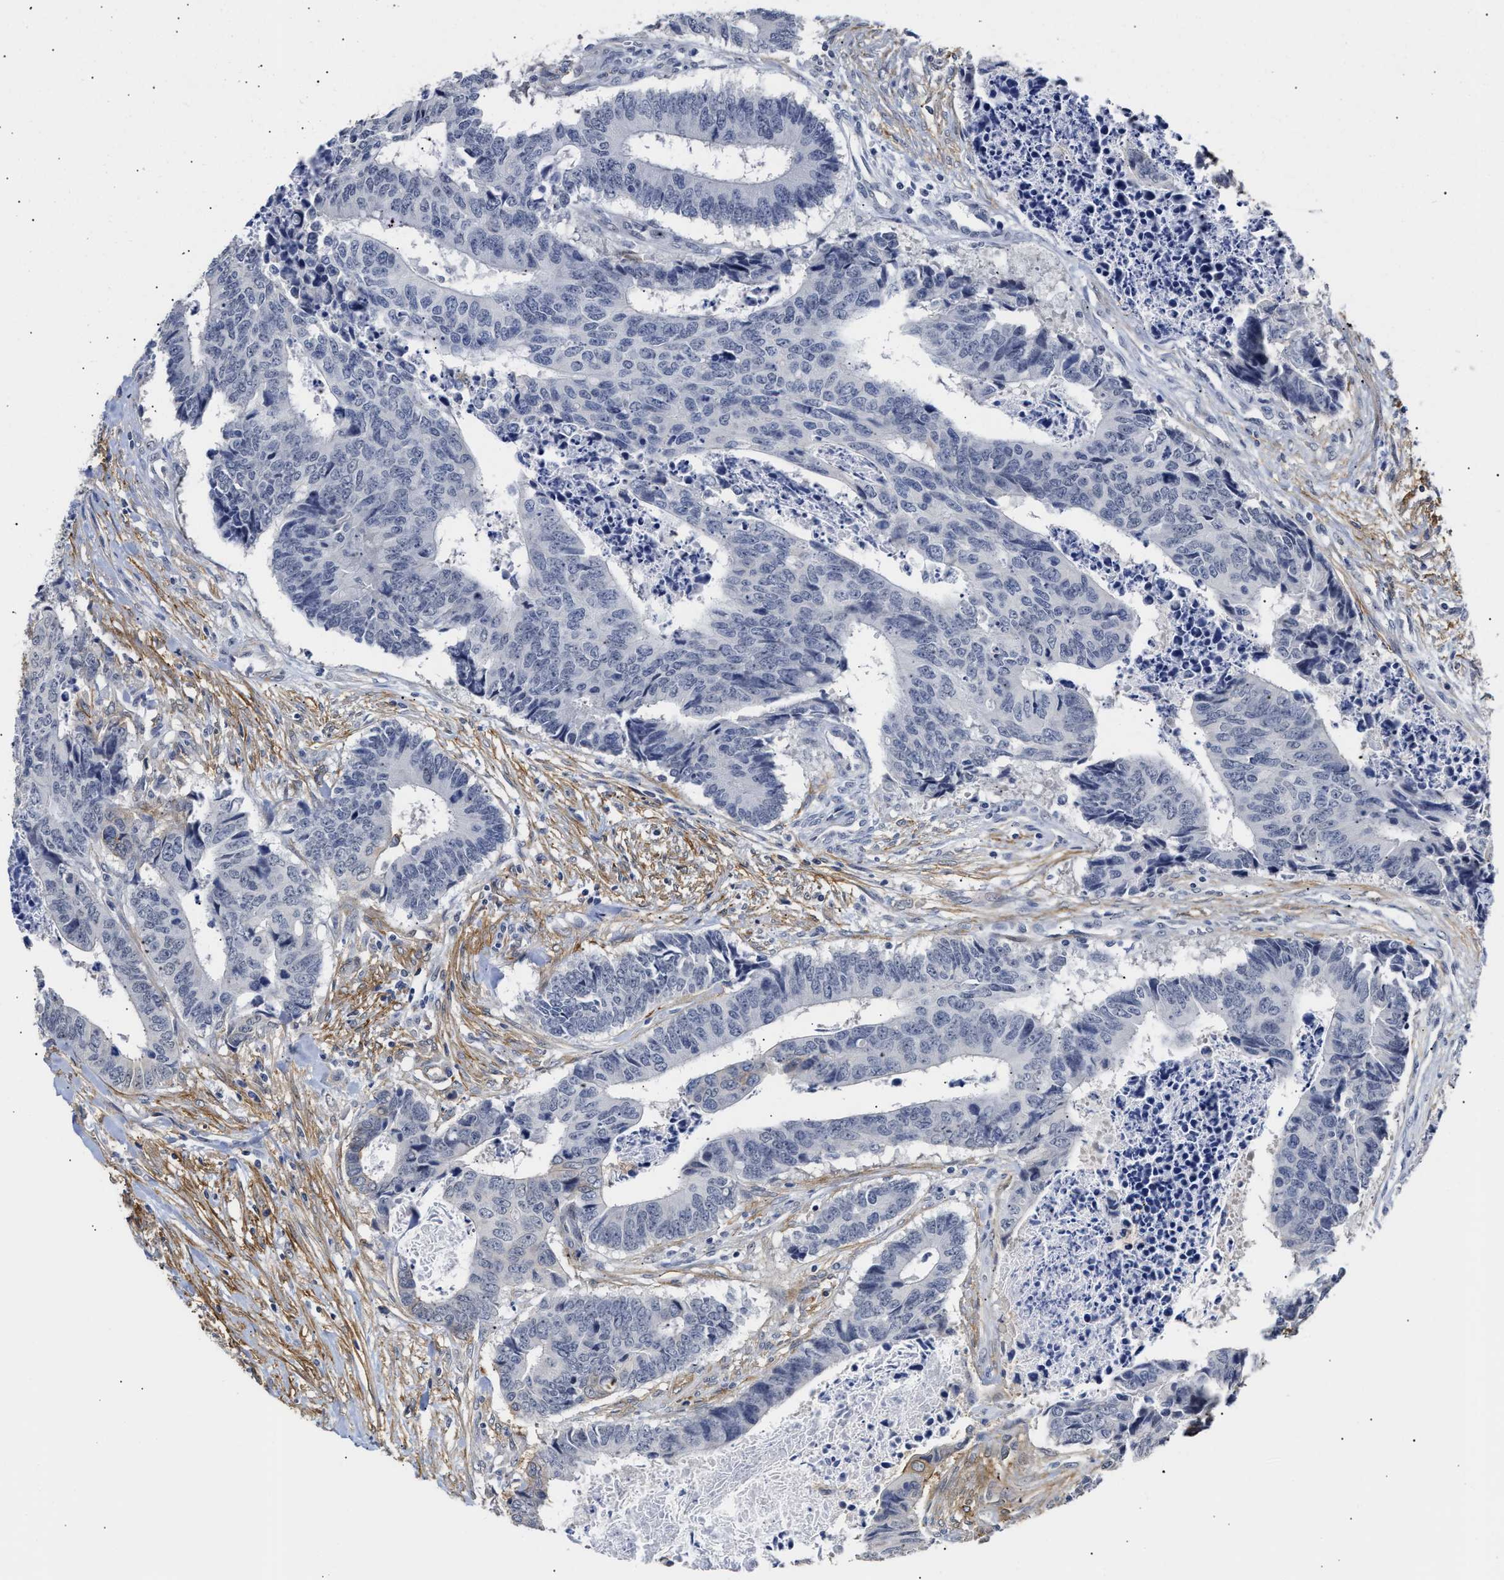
{"staining": {"intensity": "negative", "quantity": "none", "location": "none"}, "tissue": "colorectal cancer", "cell_type": "Tumor cells", "image_type": "cancer", "snomed": [{"axis": "morphology", "description": "Adenocarcinoma, NOS"}, {"axis": "topography", "description": "Rectum"}], "caption": "DAB (3,3'-diaminobenzidine) immunohistochemical staining of human colorectal adenocarcinoma shows no significant expression in tumor cells.", "gene": "AHNAK2", "patient": {"sex": "male", "age": 84}}